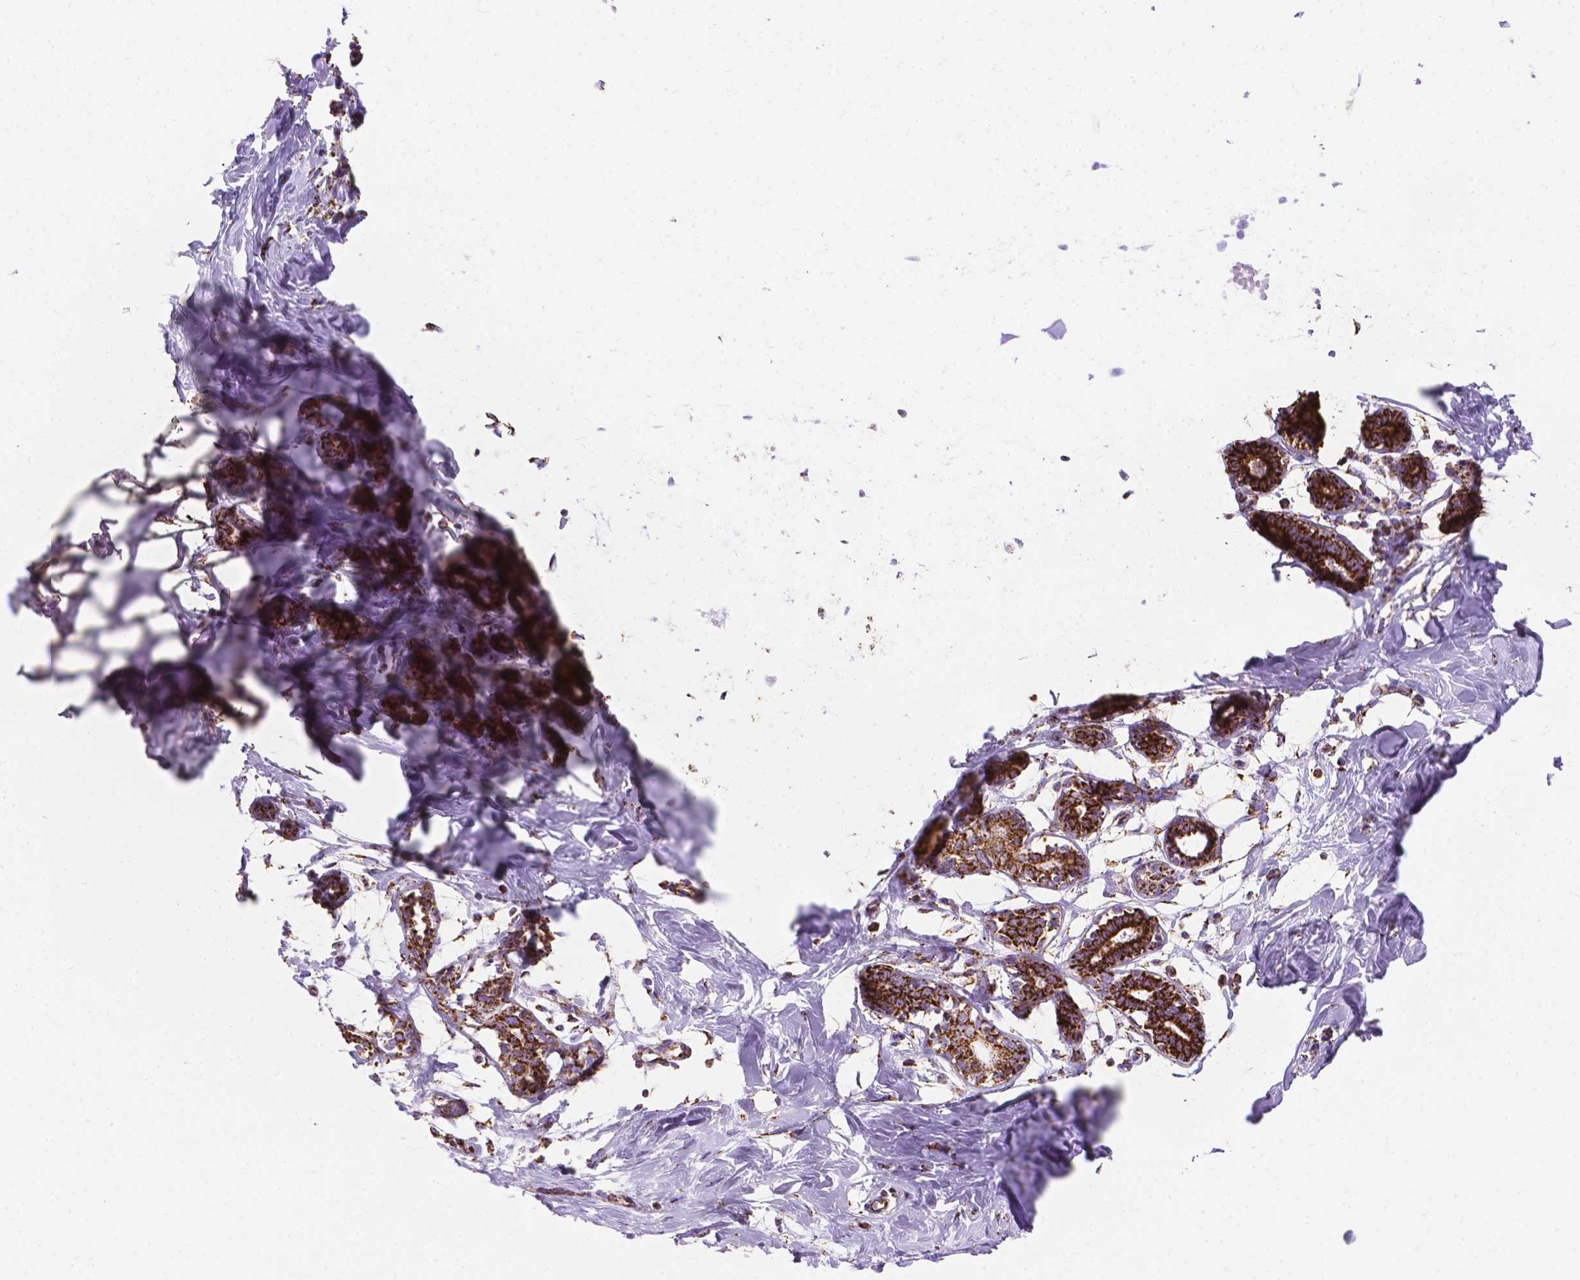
{"staining": {"intensity": "strong", "quantity": ">75%", "location": "cytoplasmic/membranous"}, "tissue": "breast", "cell_type": "Adipocytes", "image_type": "normal", "snomed": [{"axis": "morphology", "description": "Normal tissue, NOS"}, {"axis": "topography", "description": "Breast"}], "caption": "Protein expression analysis of benign breast reveals strong cytoplasmic/membranous staining in about >75% of adipocytes.", "gene": "RMDN3", "patient": {"sex": "female", "age": 27}}